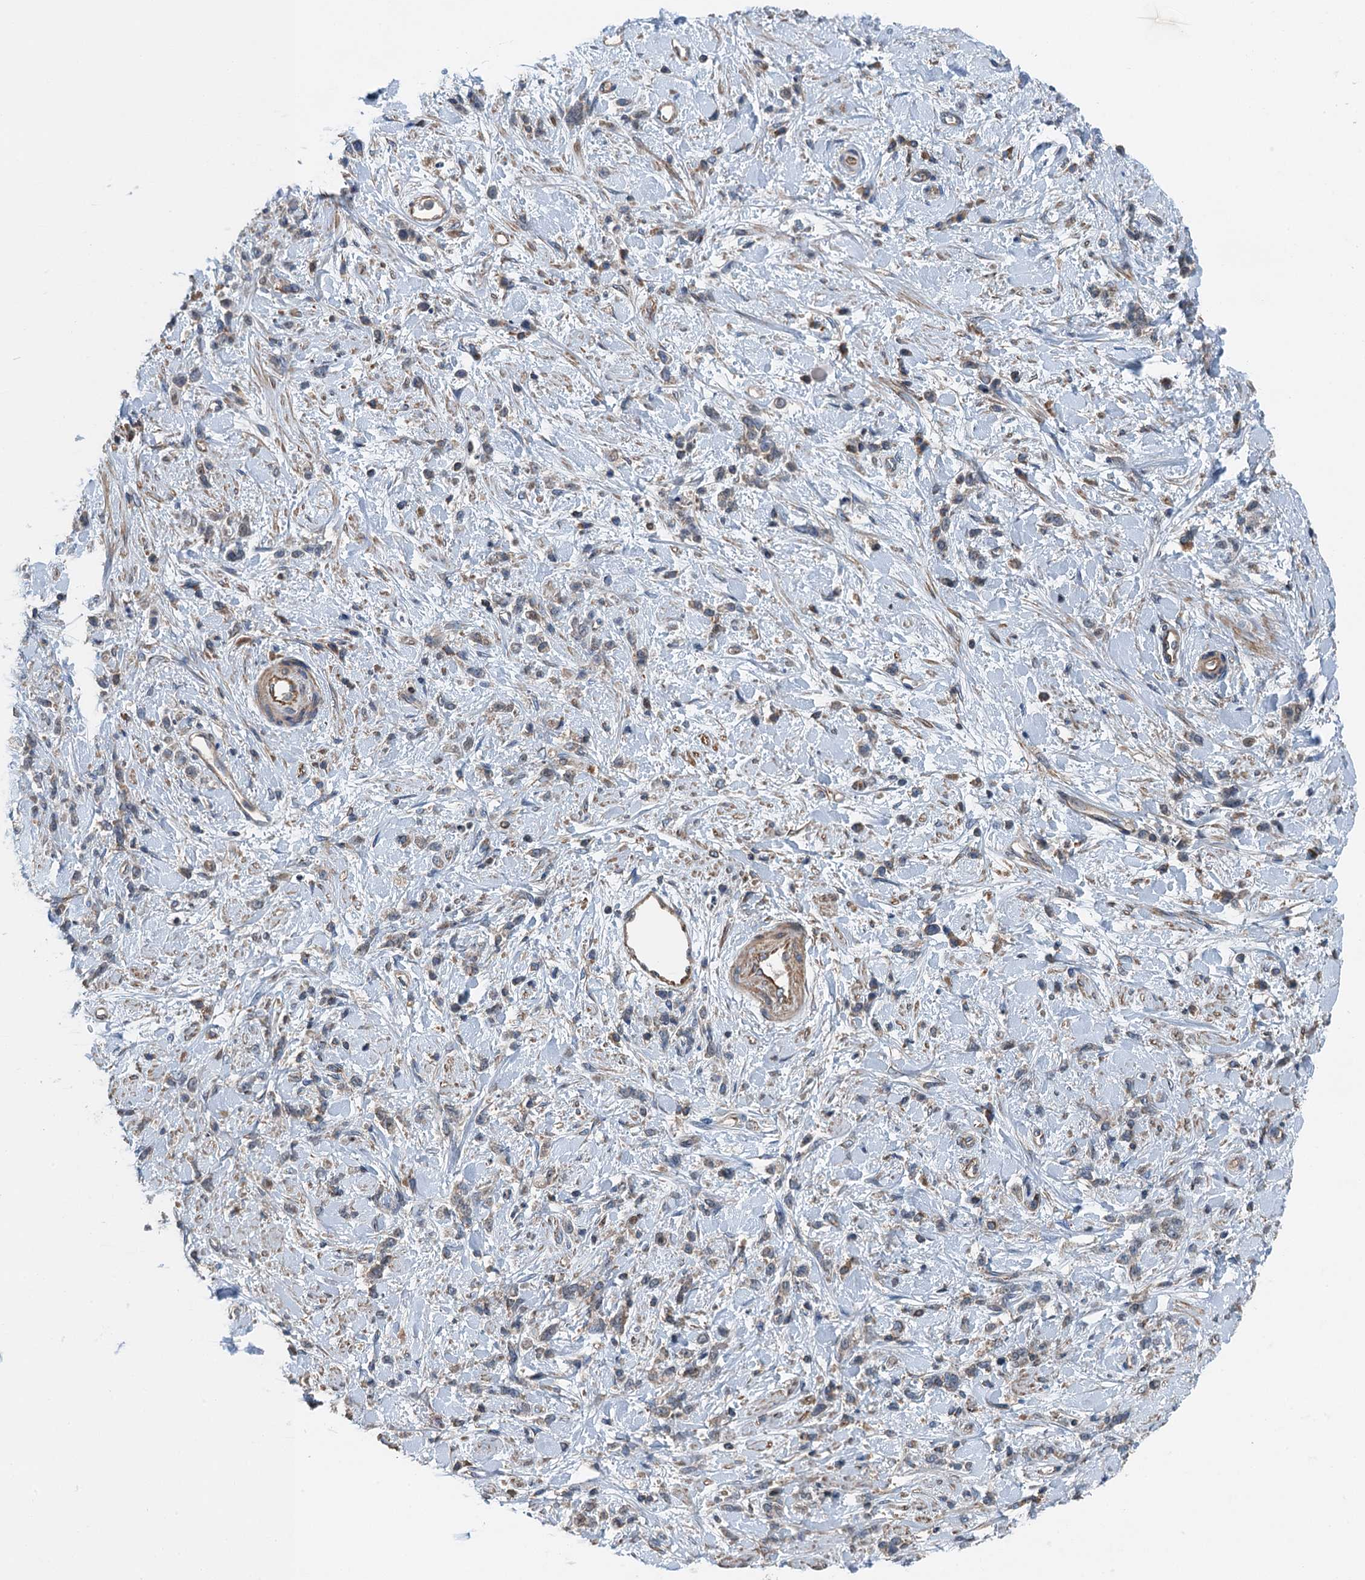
{"staining": {"intensity": "negative", "quantity": "none", "location": "none"}, "tissue": "stomach cancer", "cell_type": "Tumor cells", "image_type": "cancer", "snomed": [{"axis": "morphology", "description": "Adenocarcinoma, NOS"}, {"axis": "topography", "description": "Stomach"}], "caption": "A high-resolution image shows immunohistochemistry (IHC) staining of adenocarcinoma (stomach), which demonstrates no significant expression in tumor cells. The staining is performed using DAB (3,3'-diaminobenzidine) brown chromogen with nuclei counter-stained in using hematoxylin.", "gene": "PPP1R14D", "patient": {"sex": "female", "age": 60}}